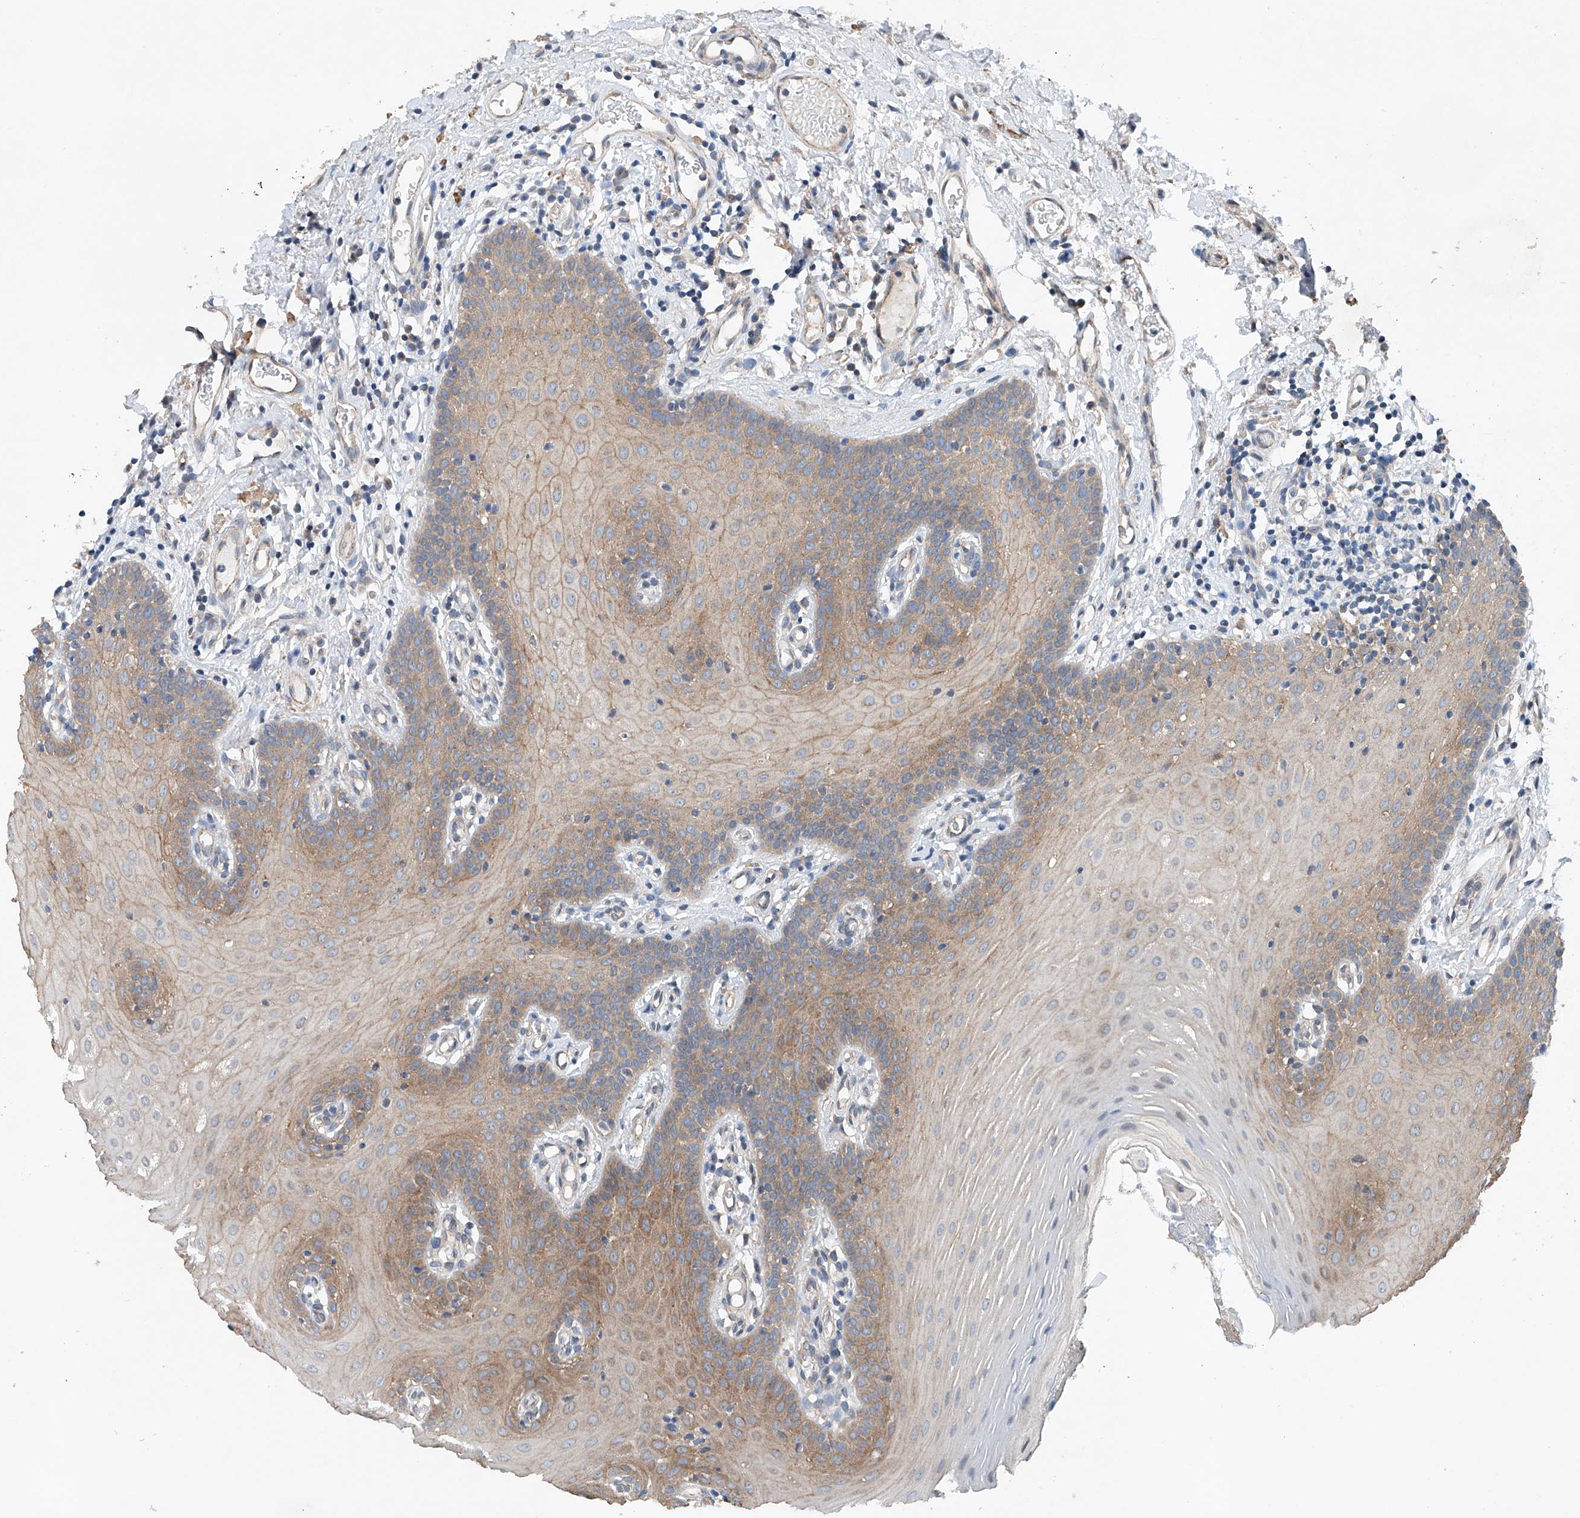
{"staining": {"intensity": "moderate", "quantity": ">75%", "location": "cytoplasmic/membranous"}, "tissue": "oral mucosa", "cell_type": "Squamous epithelial cells", "image_type": "normal", "snomed": [{"axis": "morphology", "description": "Normal tissue, NOS"}, {"axis": "topography", "description": "Oral tissue"}], "caption": "The micrograph demonstrates staining of benign oral mucosa, revealing moderate cytoplasmic/membranous protein positivity (brown color) within squamous epithelial cells. Immunohistochemistry (ihc) stains the protein in brown and the nuclei are stained blue.", "gene": "CEP85L", "patient": {"sex": "male", "age": 74}}